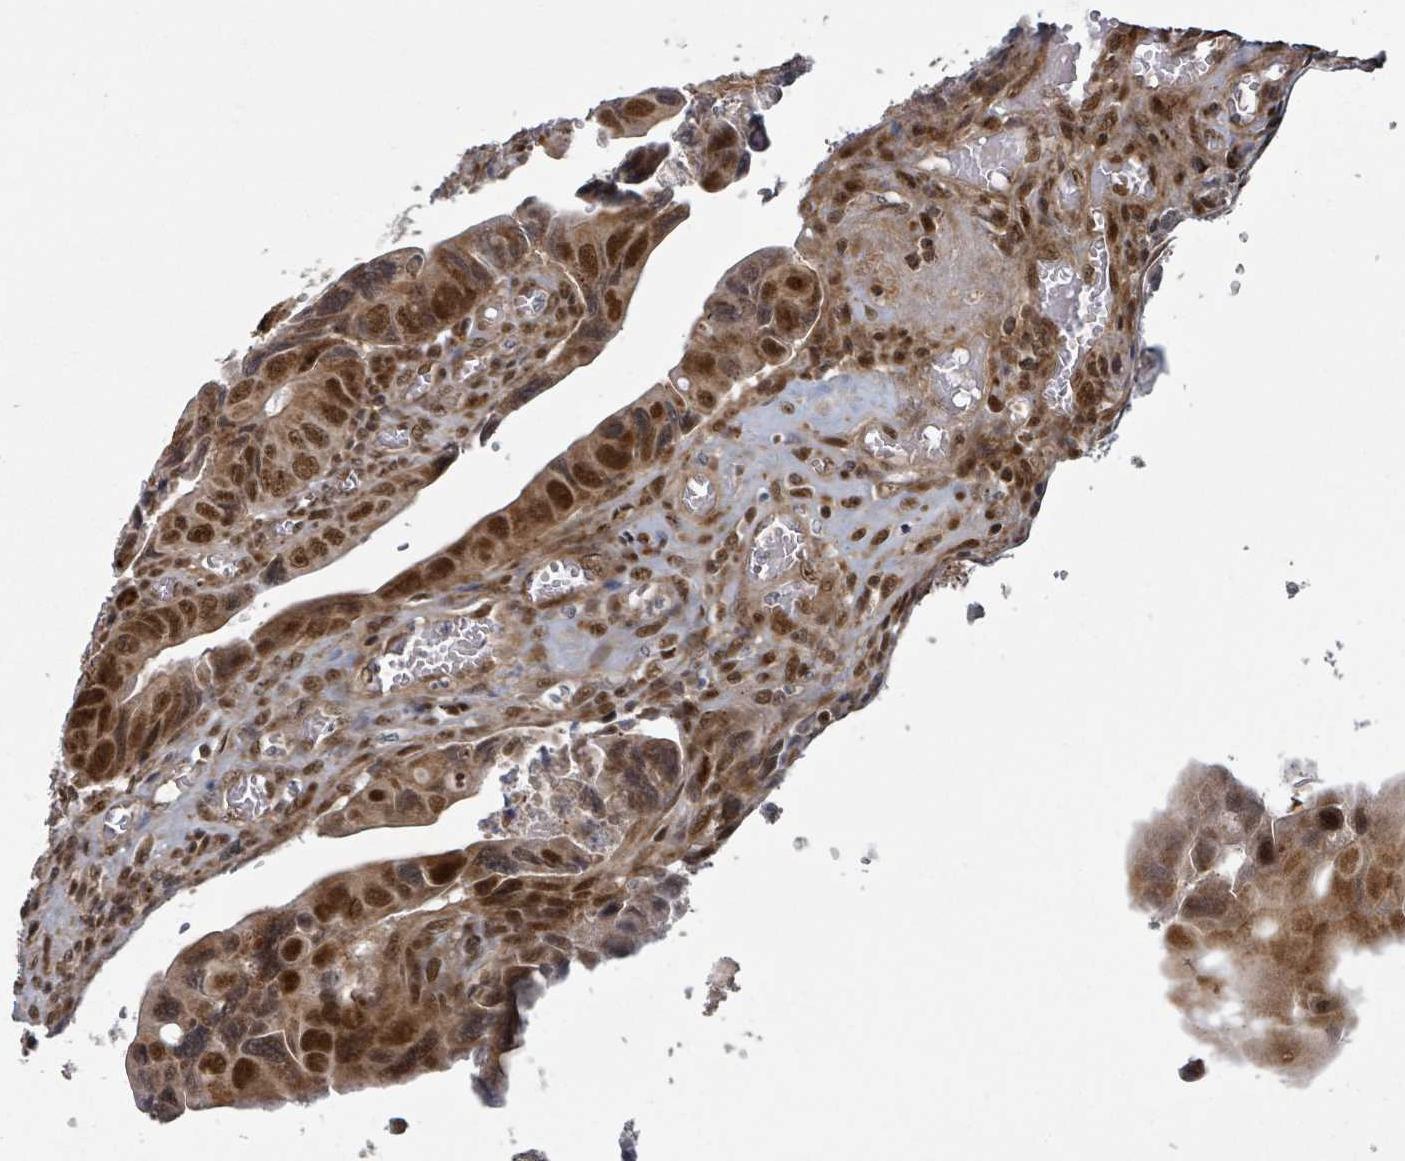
{"staining": {"intensity": "strong", "quantity": ">75%", "location": "nuclear"}, "tissue": "colorectal cancer", "cell_type": "Tumor cells", "image_type": "cancer", "snomed": [{"axis": "morphology", "description": "Adenocarcinoma, NOS"}, {"axis": "topography", "description": "Rectum"}], "caption": "About >75% of tumor cells in adenocarcinoma (colorectal) demonstrate strong nuclear protein positivity as visualized by brown immunohistochemical staining.", "gene": "GTF3C1", "patient": {"sex": "female", "age": 78}}